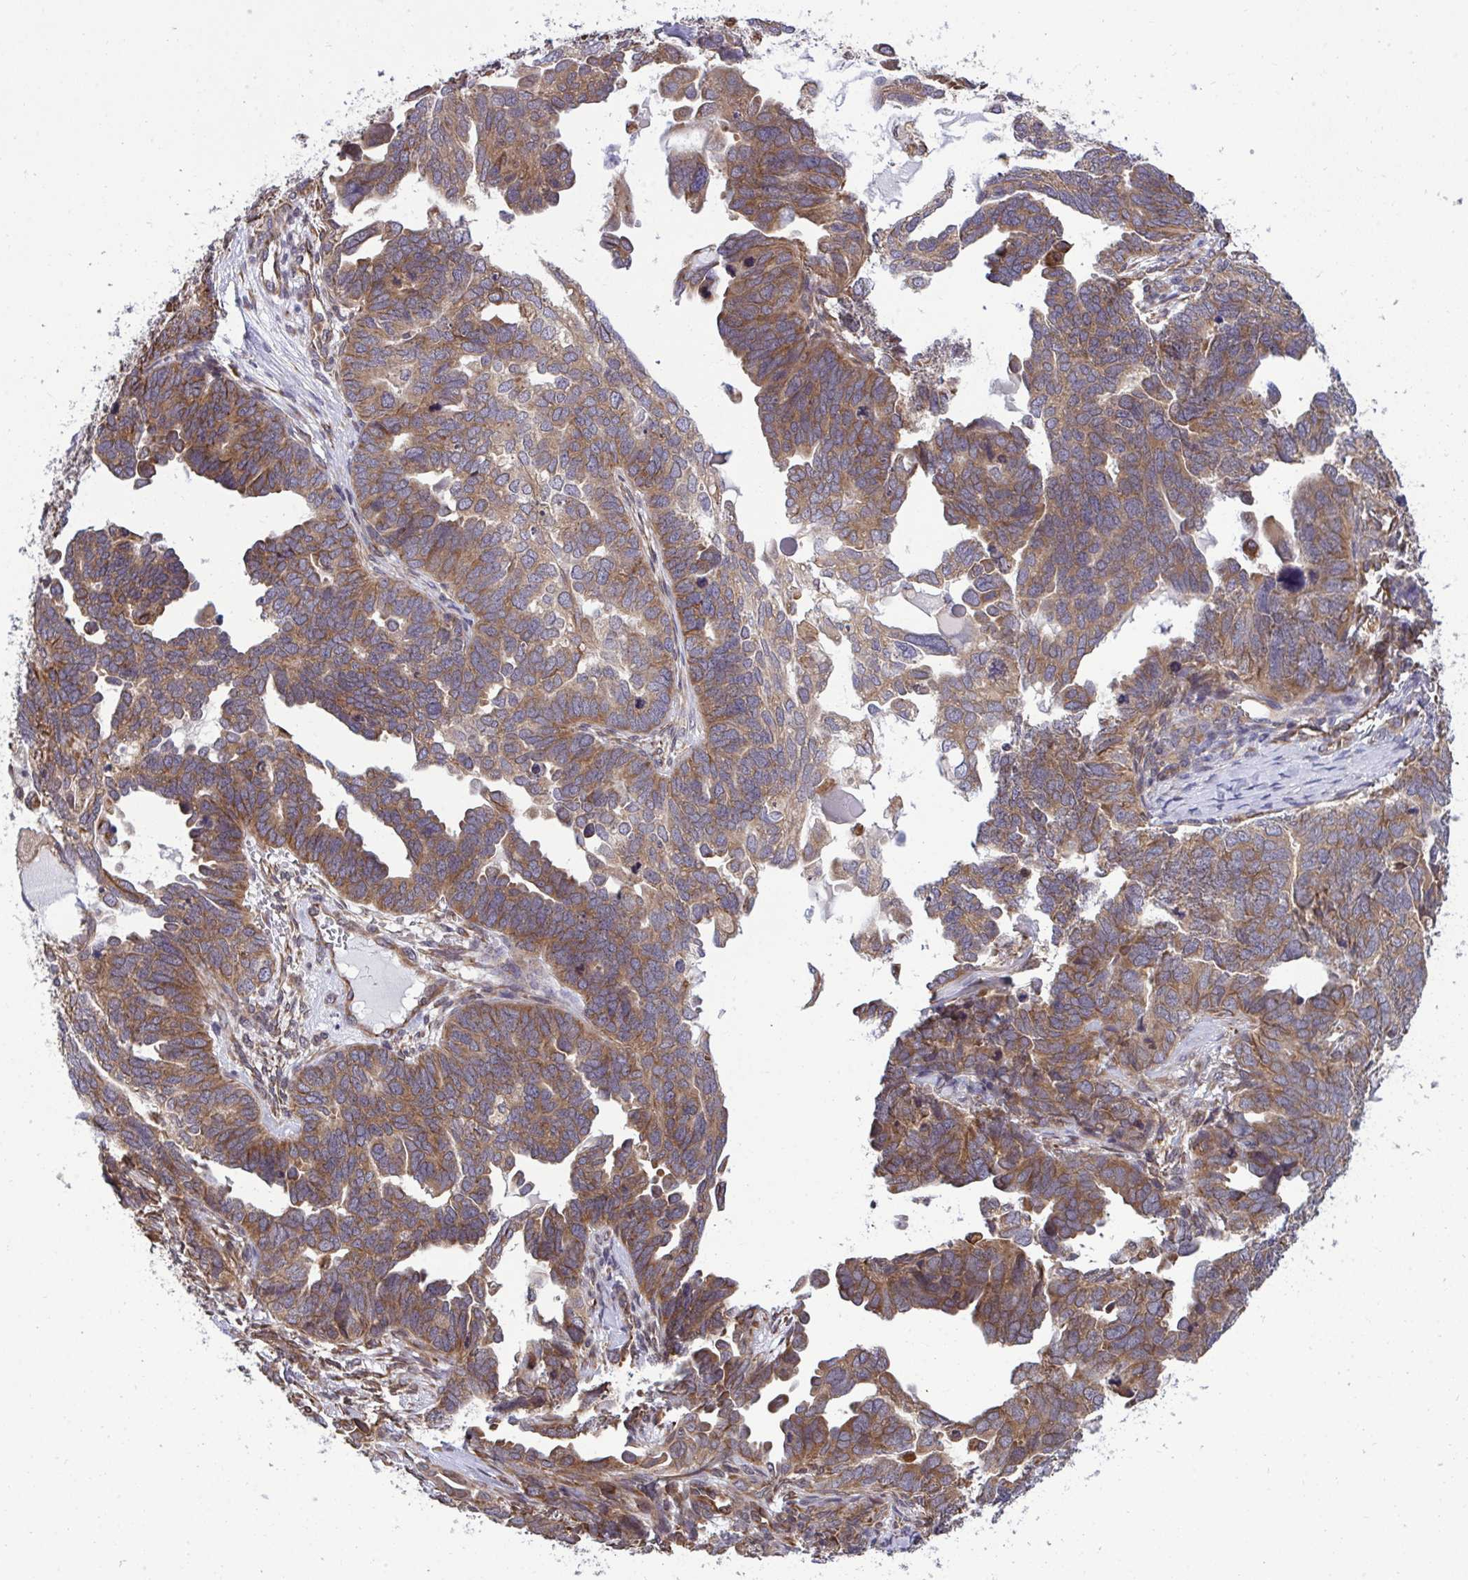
{"staining": {"intensity": "moderate", "quantity": ">75%", "location": "cytoplasmic/membranous"}, "tissue": "ovarian cancer", "cell_type": "Tumor cells", "image_type": "cancer", "snomed": [{"axis": "morphology", "description": "Cystadenocarcinoma, serous, NOS"}, {"axis": "topography", "description": "Ovary"}], "caption": "Protein staining displays moderate cytoplasmic/membranous positivity in approximately >75% of tumor cells in ovarian cancer. Using DAB (3,3'-diaminobenzidine) (brown) and hematoxylin (blue) stains, captured at high magnification using brightfield microscopy.", "gene": "RPS15", "patient": {"sex": "female", "age": 51}}